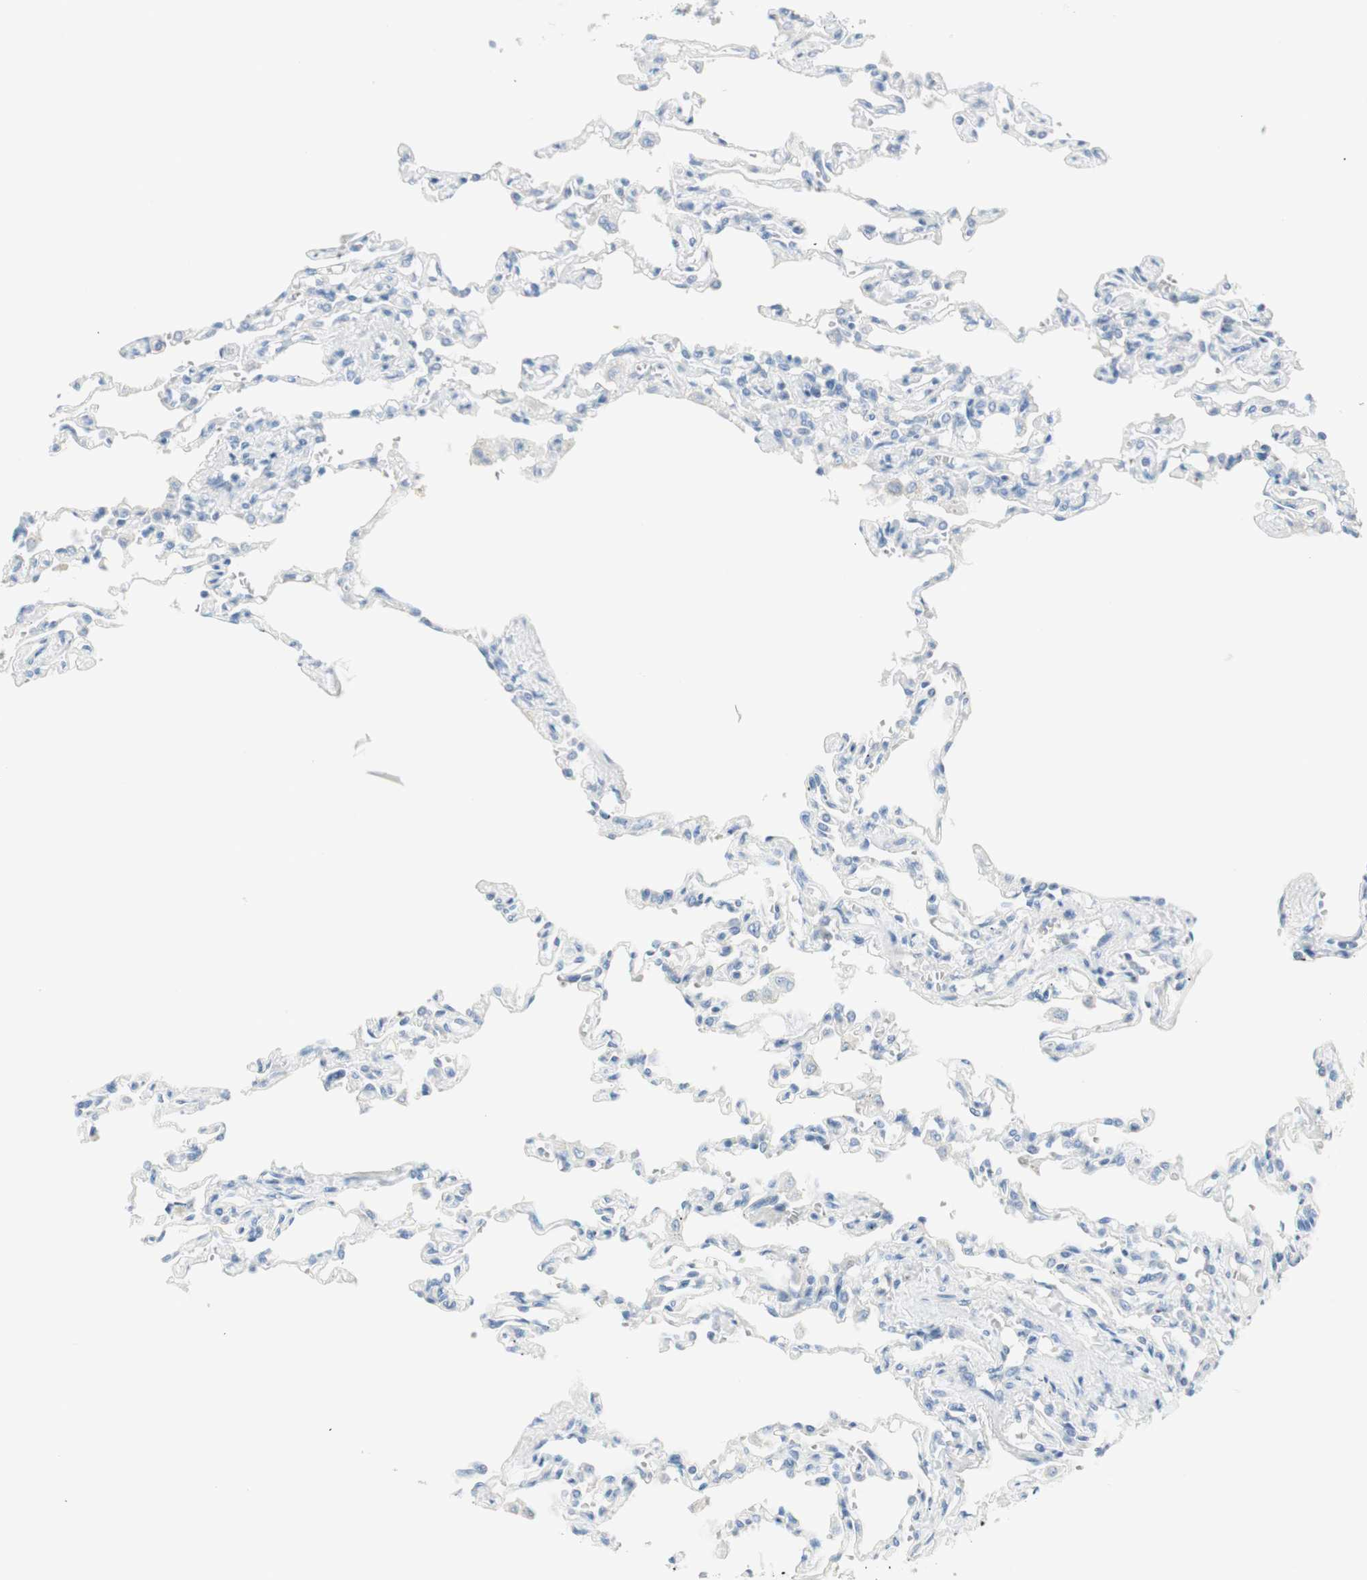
{"staining": {"intensity": "negative", "quantity": "none", "location": "none"}, "tissue": "lung", "cell_type": "Alveolar cells", "image_type": "normal", "snomed": [{"axis": "morphology", "description": "Normal tissue, NOS"}, {"axis": "topography", "description": "Lung"}], "caption": "Immunohistochemistry (IHC) histopathology image of unremarkable lung: lung stained with DAB (3,3'-diaminobenzidine) shows no significant protein staining in alveolar cells. (DAB immunohistochemistry with hematoxylin counter stain).", "gene": "SULT1C2", "patient": {"sex": "male", "age": 21}}